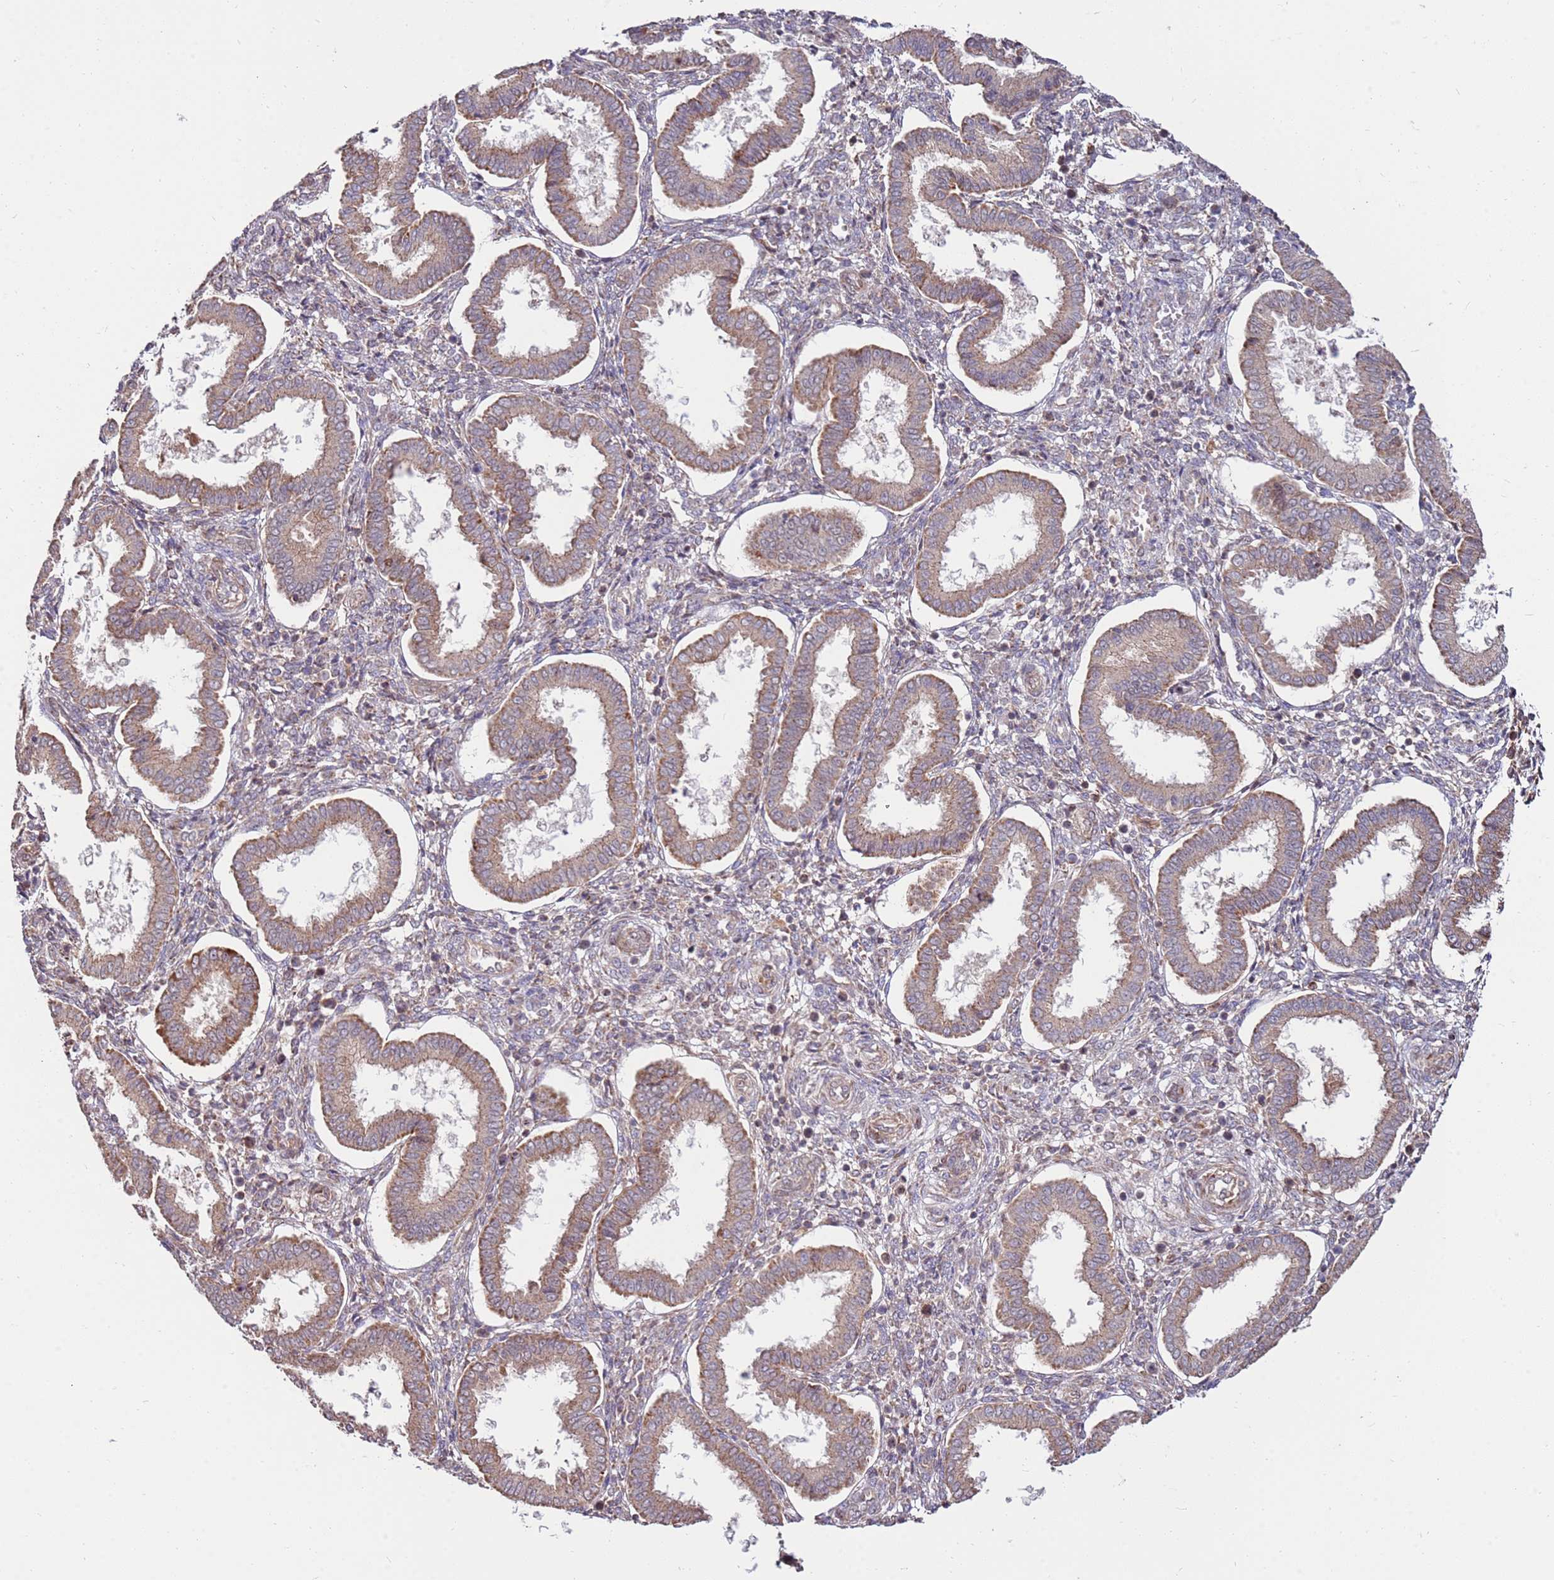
{"staining": {"intensity": "weak", "quantity": "25%-75%", "location": "cytoplasmic/membranous"}, "tissue": "endometrium", "cell_type": "Cells in endometrial stroma", "image_type": "normal", "snomed": [{"axis": "morphology", "description": "Normal tissue, NOS"}, {"axis": "topography", "description": "Endometrium"}], "caption": "The micrograph demonstrates staining of normal endometrium, revealing weak cytoplasmic/membranous protein expression (brown color) within cells in endometrial stroma.", "gene": "KIF25", "patient": {"sex": "female", "age": 24}}